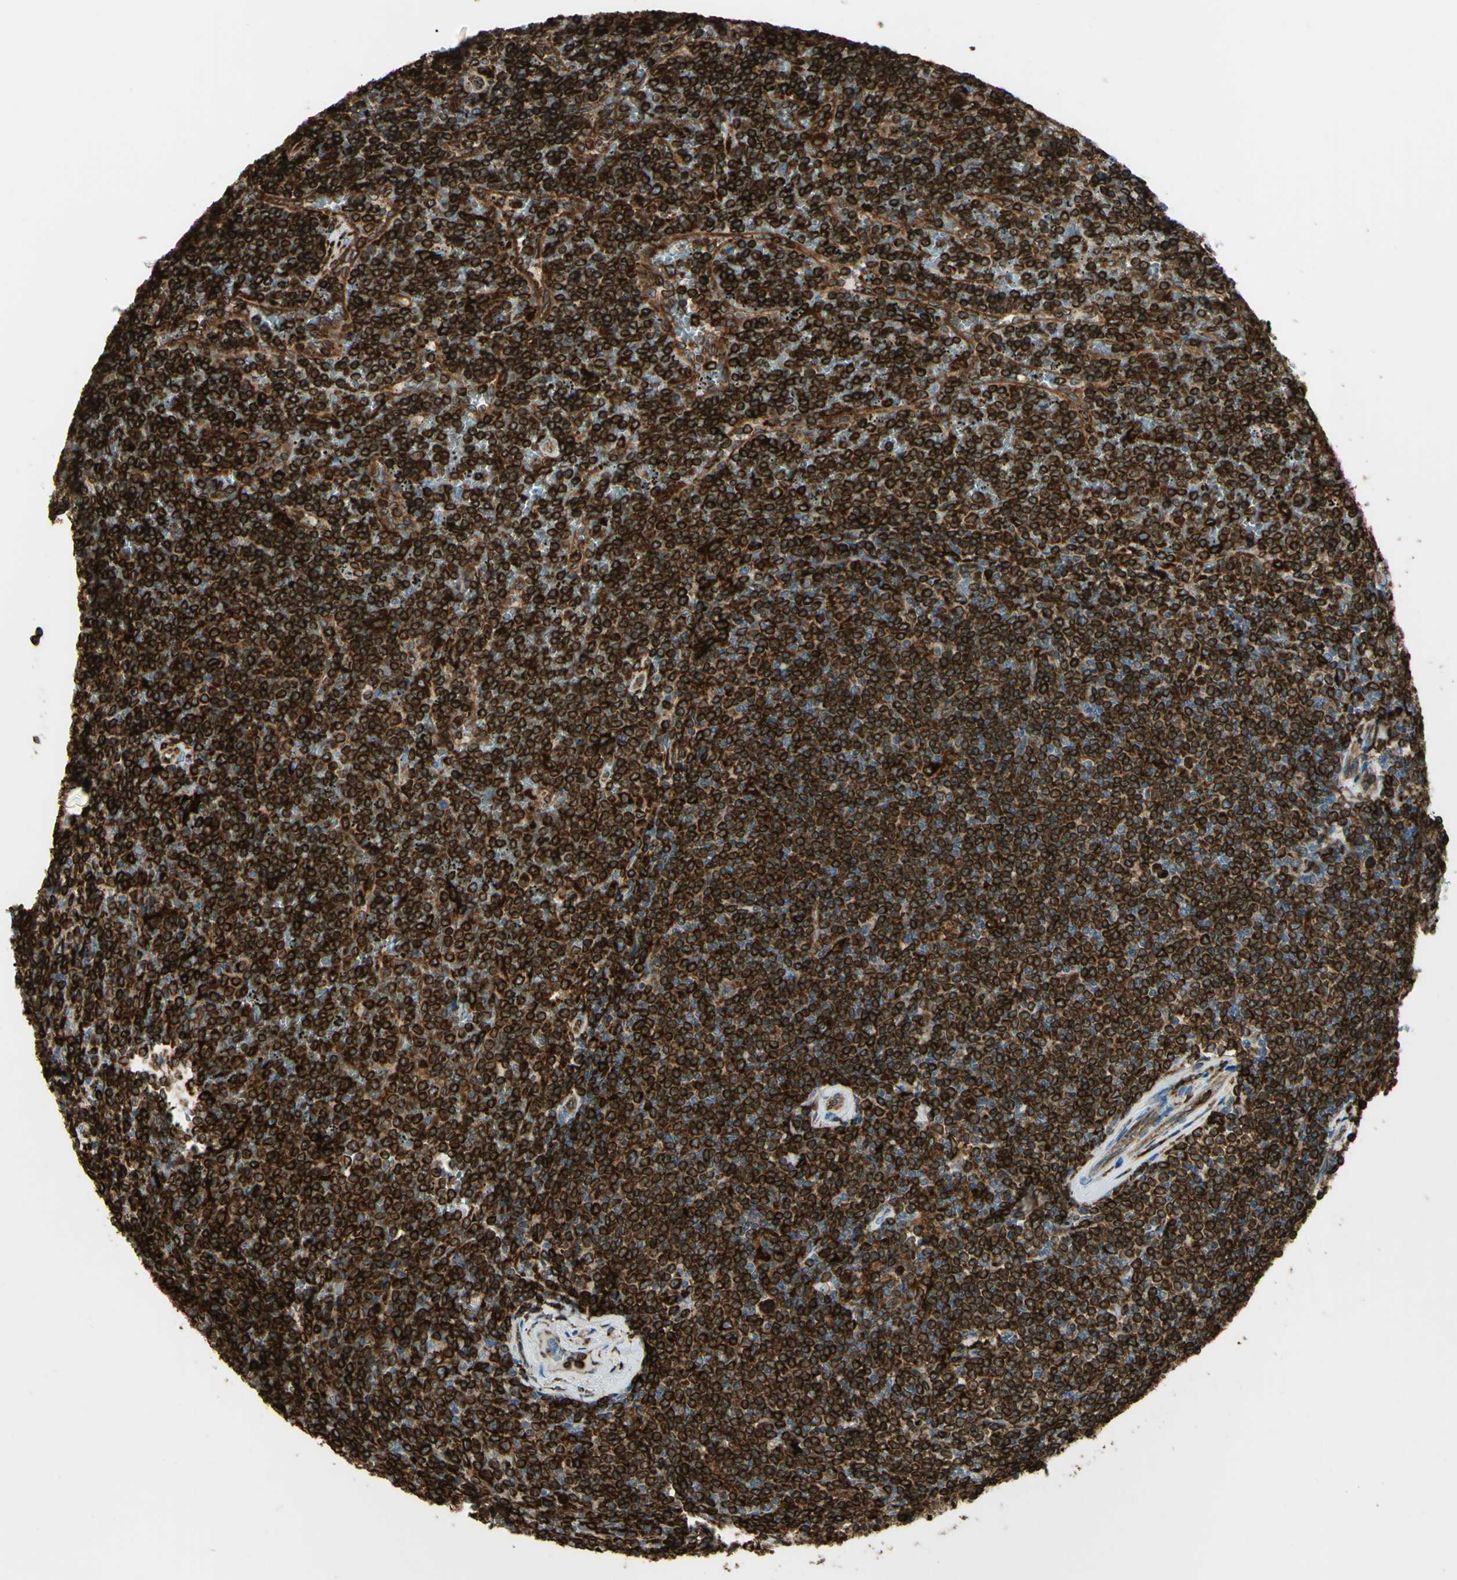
{"staining": {"intensity": "strong", "quantity": ">75%", "location": "cytoplasmic/membranous"}, "tissue": "lymphoma", "cell_type": "Tumor cells", "image_type": "cancer", "snomed": [{"axis": "morphology", "description": "Malignant lymphoma, non-Hodgkin's type, Low grade"}, {"axis": "topography", "description": "Spleen"}], "caption": "A high amount of strong cytoplasmic/membranous positivity is present in approximately >75% of tumor cells in malignant lymphoma, non-Hodgkin's type (low-grade) tissue. (brown staining indicates protein expression, while blue staining denotes nuclei).", "gene": "CD74", "patient": {"sex": "female", "age": 19}}